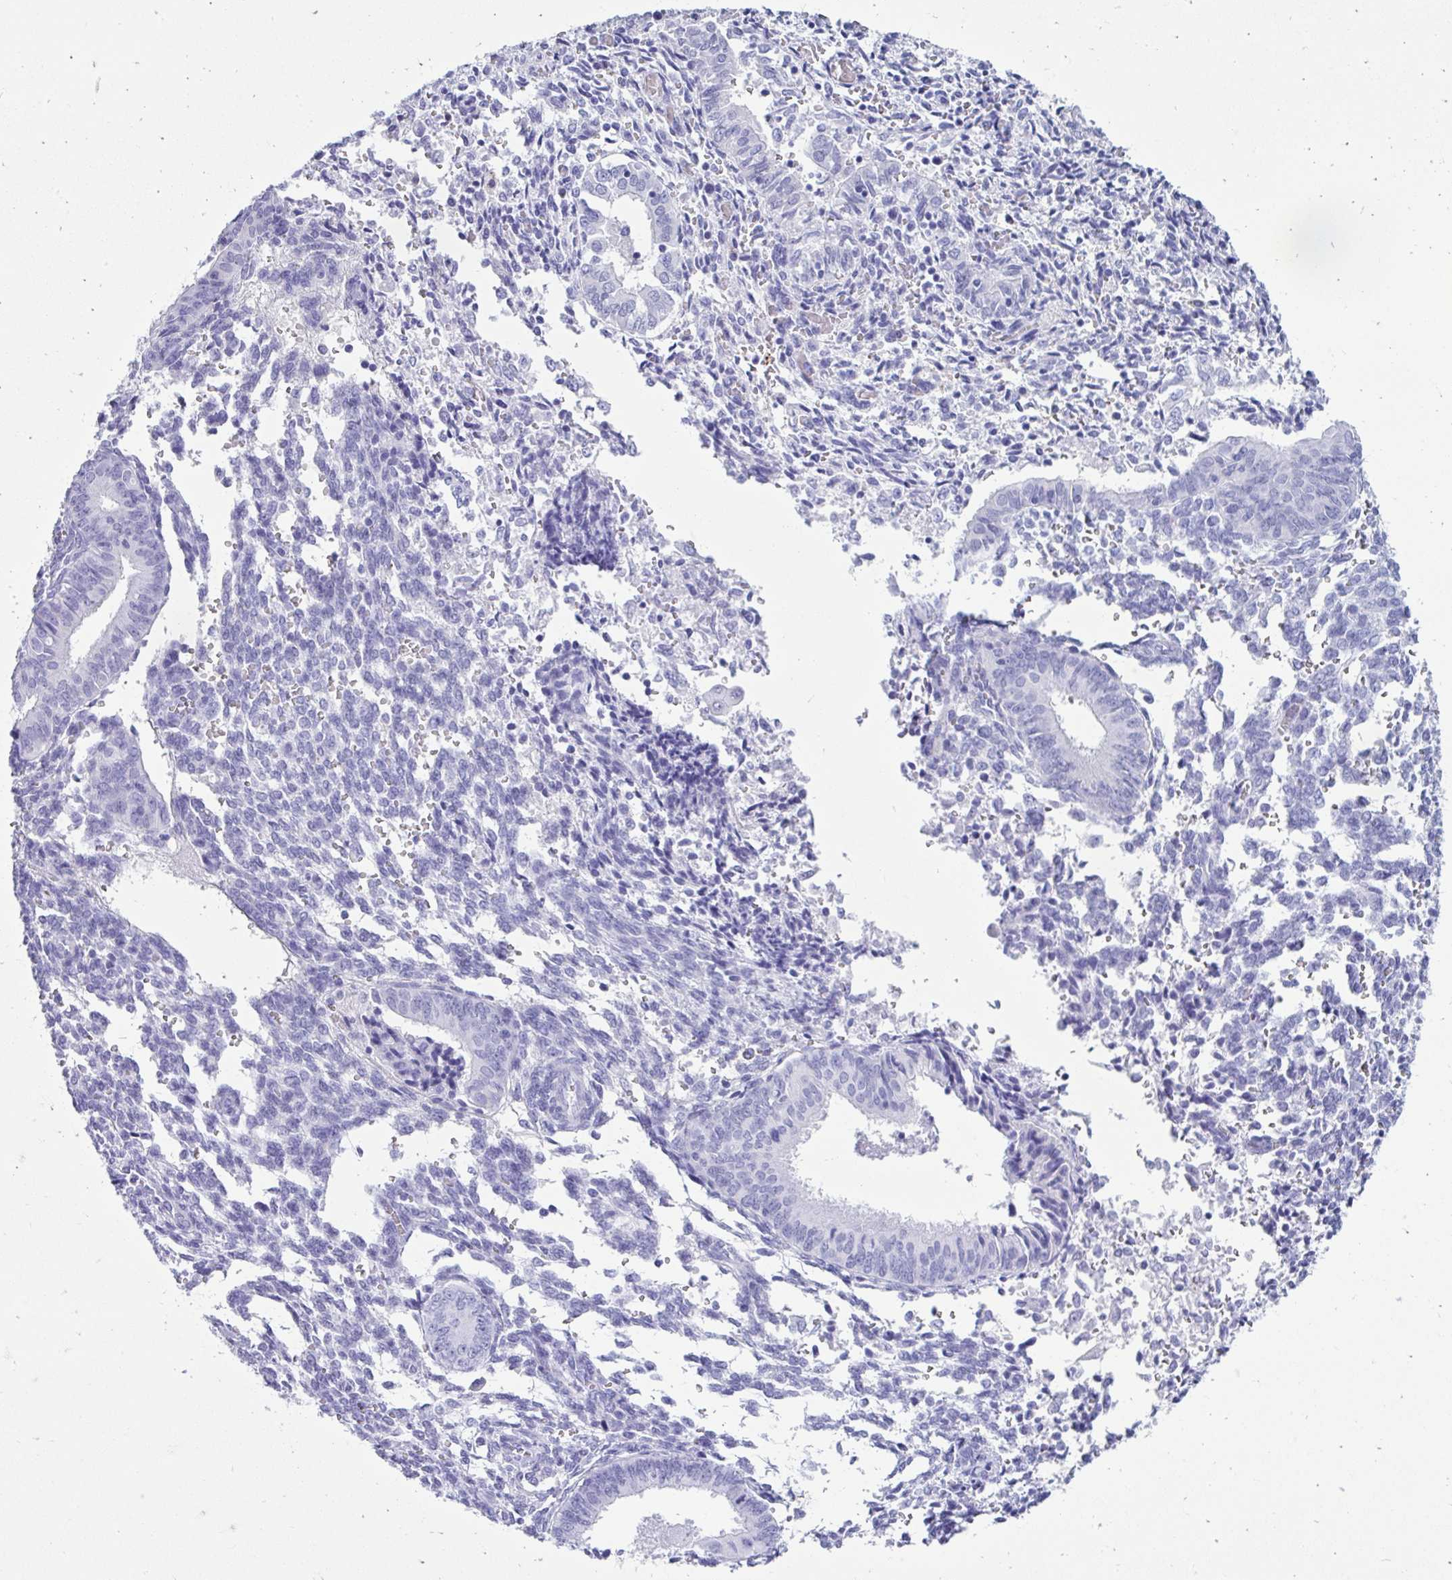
{"staining": {"intensity": "negative", "quantity": "none", "location": "none"}, "tissue": "endometrial cancer", "cell_type": "Tumor cells", "image_type": "cancer", "snomed": [{"axis": "morphology", "description": "Adenocarcinoma, NOS"}, {"axis": "topography", "description": "Endometrium"}], "caption": "Histopathology image shows no significant protein expression in tumor cells of endometrial cancer. (Stains: DAB (3,3'-diaminobenzidine) immunohistochemistry with hematoxylin counter stain, Microscopy: brightfield microscopy at high magnification).", "gene": "SMIM9", "patient": {"sex": "female", "age": 50}}